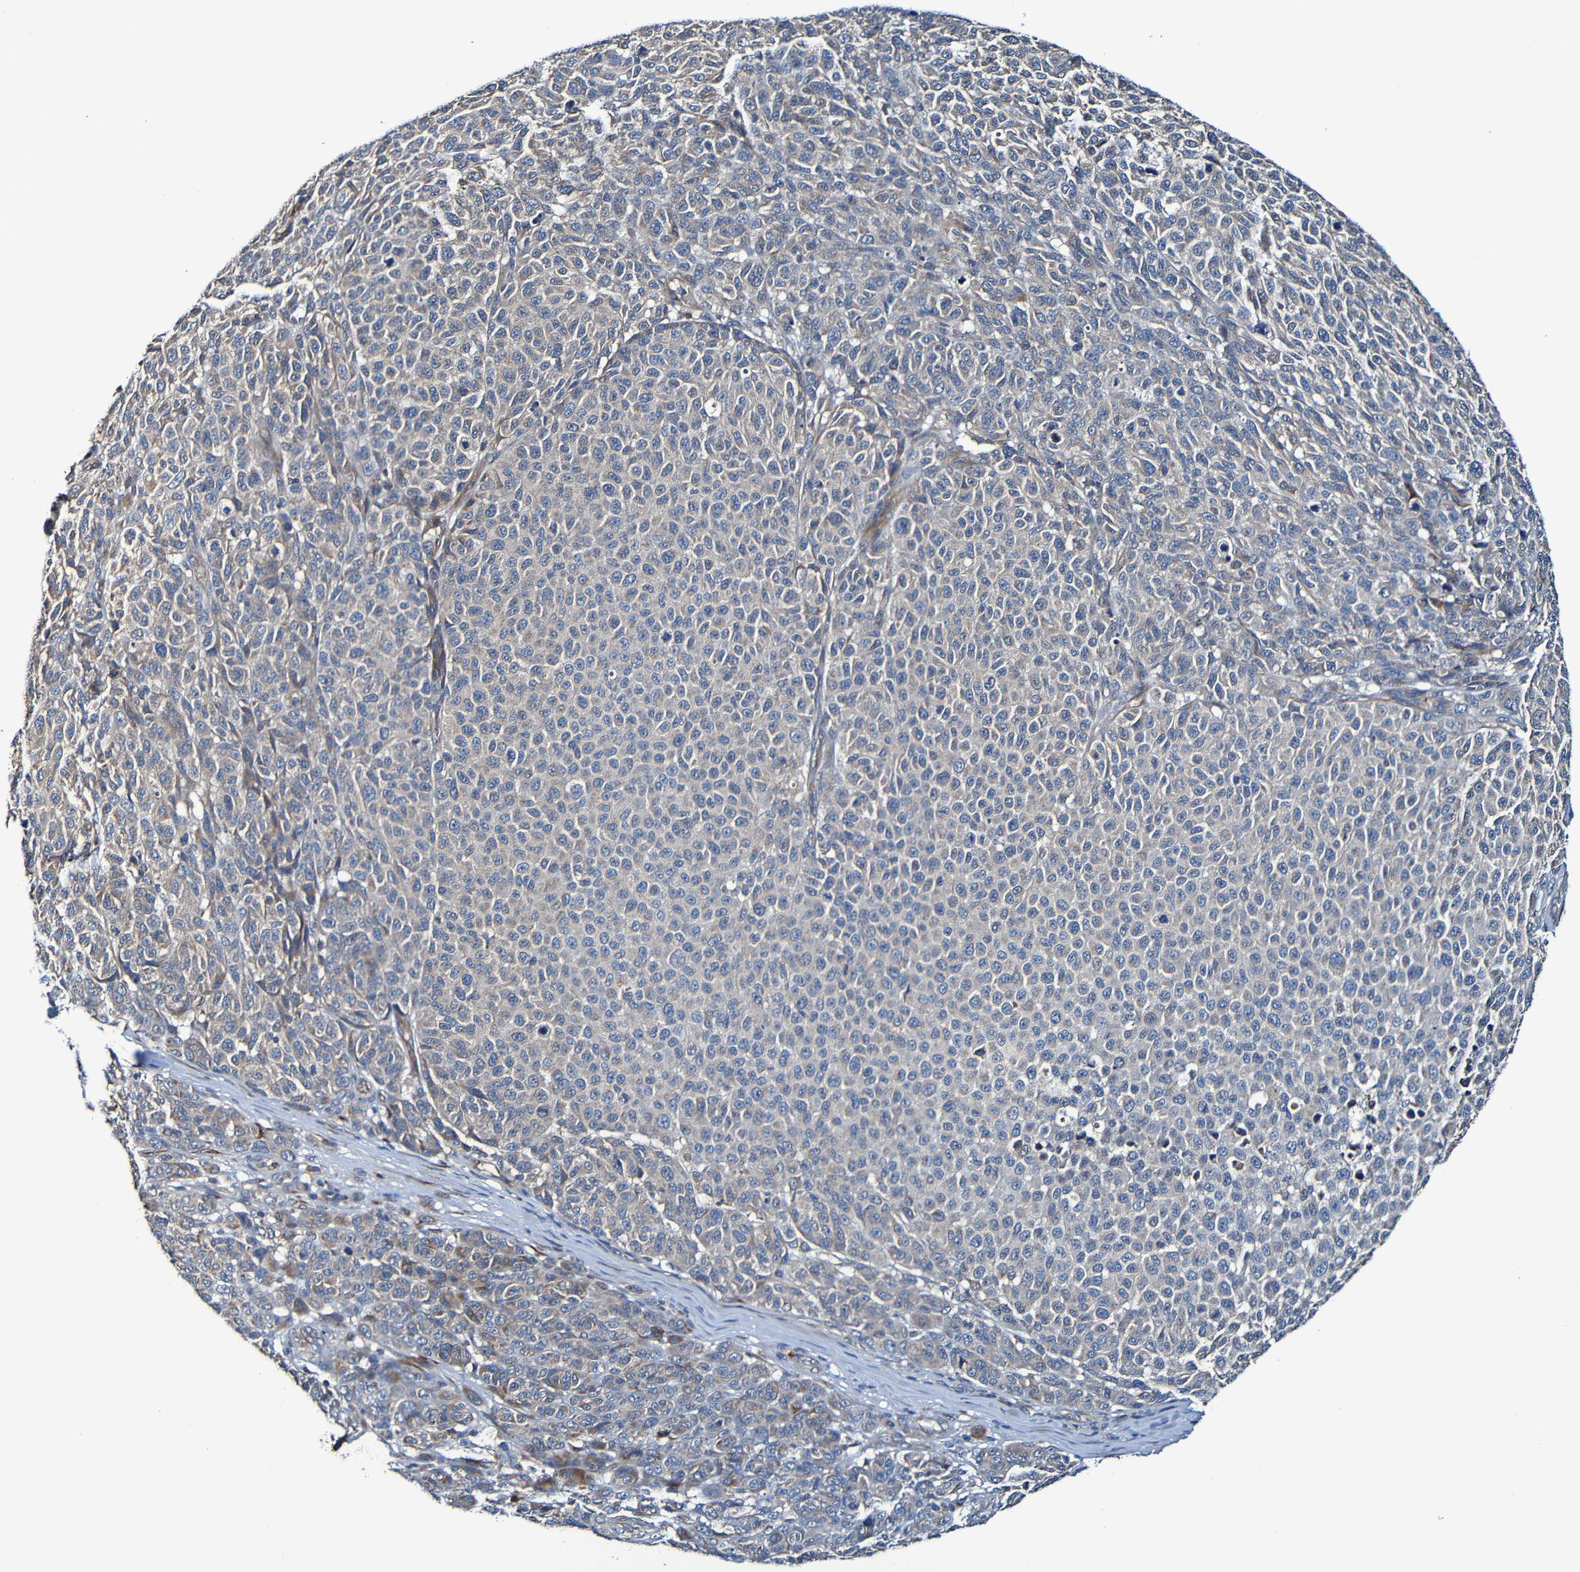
{"staining": {"intensity": "moderate", "quantity": "<25%", "location": "cytoplasmic/membranous"}, "tissue": "melanoma", "cell_type": "Tumor cells", "image_type": "cancer", "snomed": [{"axis": "morphology", "description": "Malignant melanoma, NOS"}, {"axis": "topography", "description": "Skin"}], "caption": "Tumor cells reveal low levels of moderate cytoplasmic/membranous positivity in about <25% of cells in human melanoma.", "gene": "ADAM15", "patient": {"sex": "male", "age": 59}}